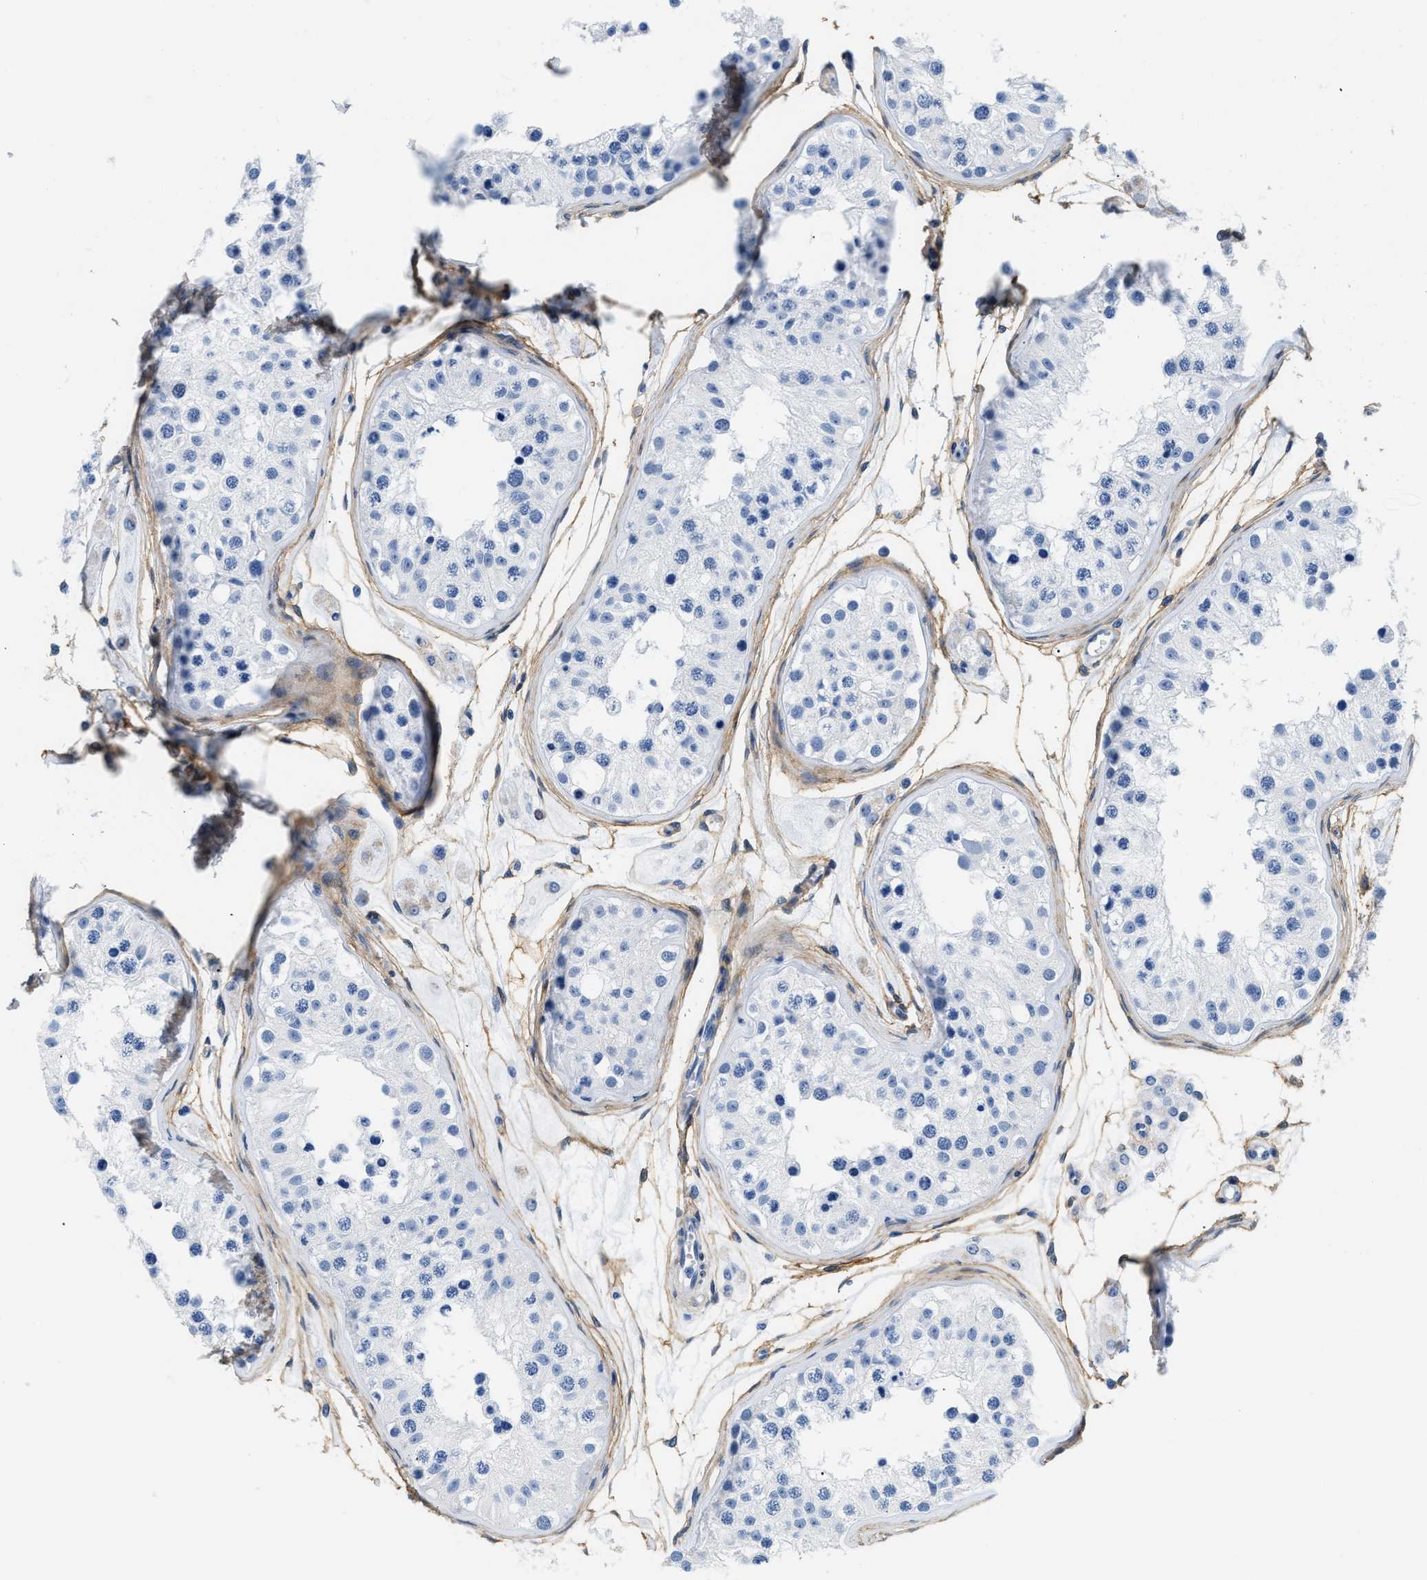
{"staining": {"intensity": "negative", "quantity": "none", "location": "none"}, "tissue": "testis", "cell_type": "Cells in seminiferous ducts", "image_type": "normal", "snomed": [{"axis": "morphology", "description": "Normal tissue, NOS"}, {"axis": "morphology", "description": "Adenocarcinoma, metastatic, NOS"}, {"axis": "topography", "description": "Testis"}], "caption": "Protein analysis of normal testis displays no significant positivity in cells in seminiferous ducts.", "gene": "PDGFRB", "patient": {"sex": "male", "age": 26}}